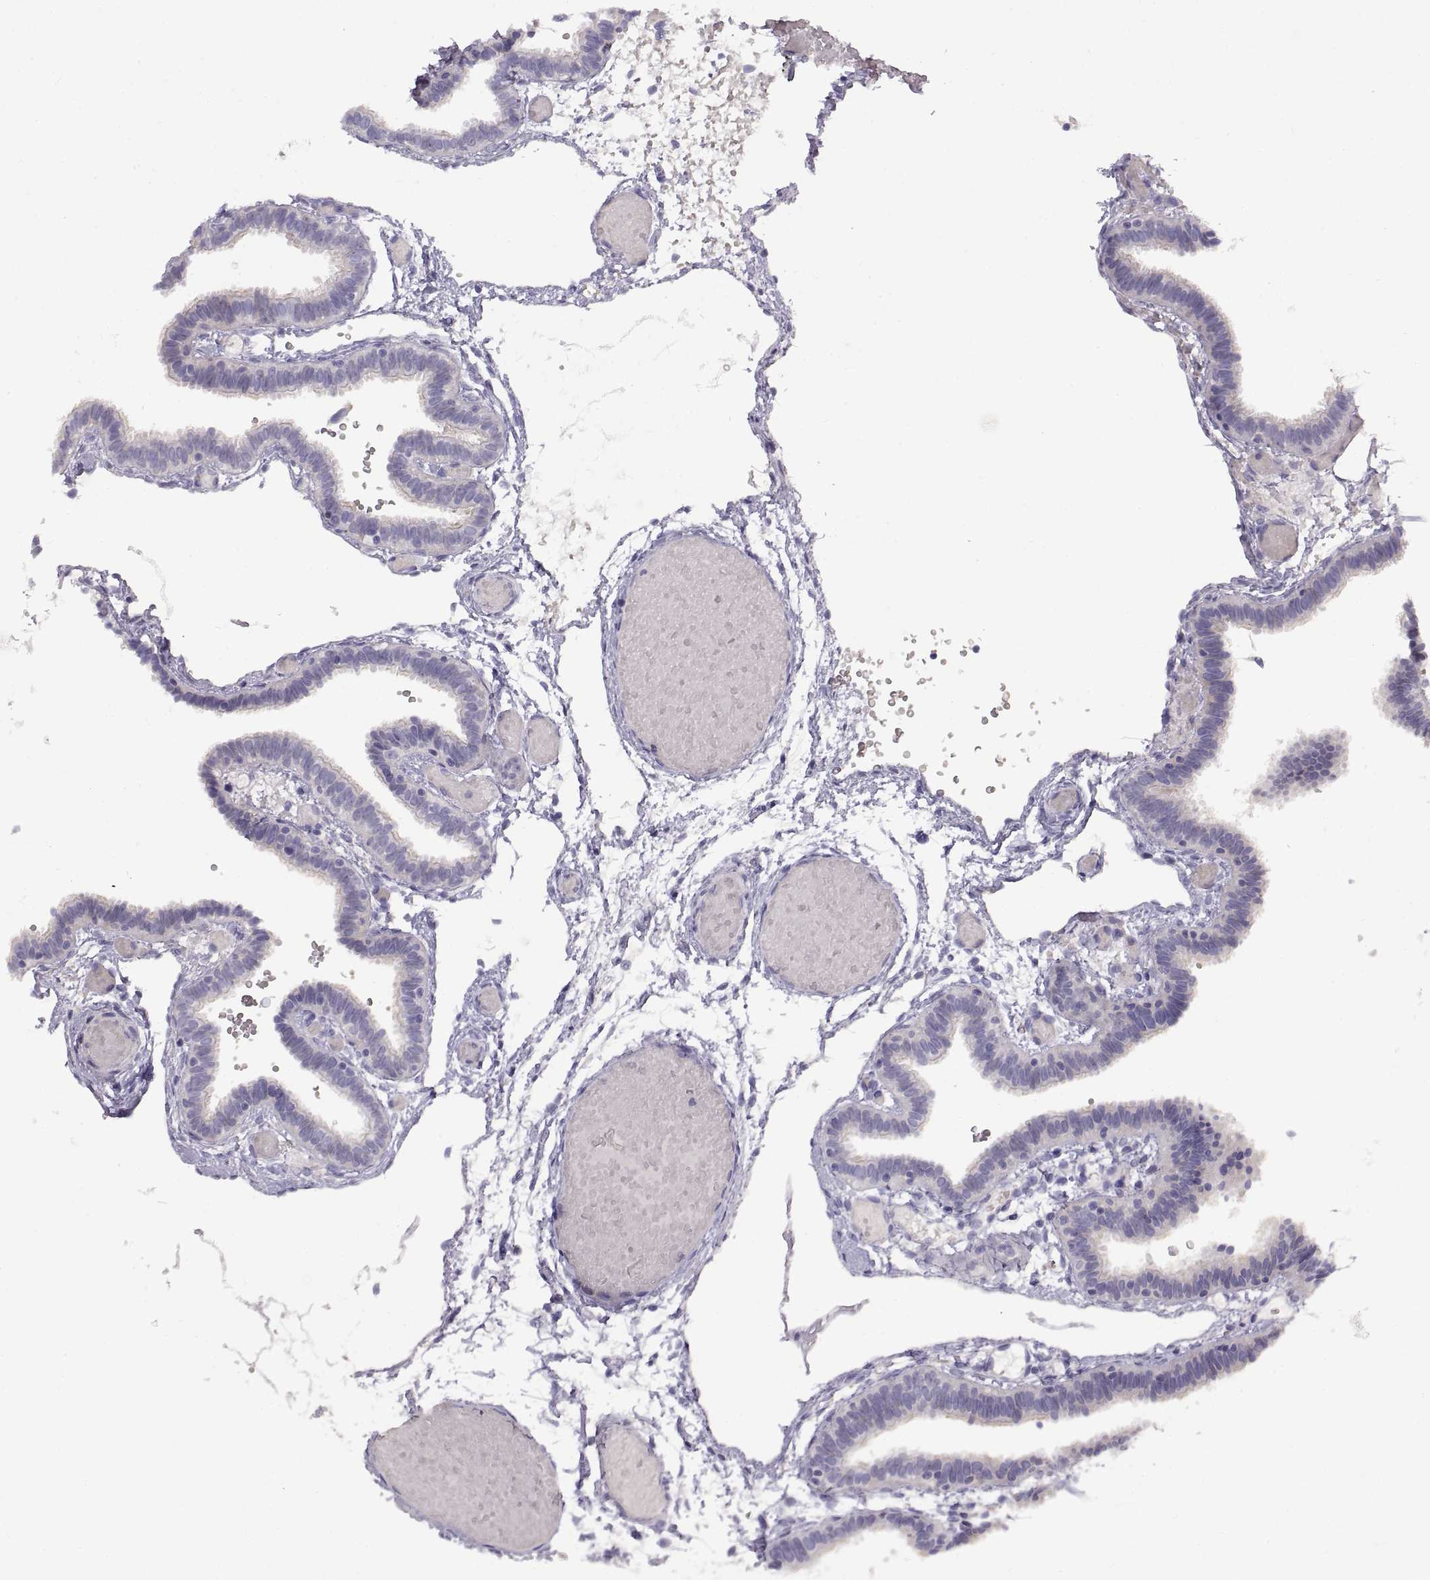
{"staining": {"intensity": "negative", "quantity": "none", "location": "none"}, "tissue": "fallopian tube", "cell_type": "Glandular cells", "image_type": "normal", "snomed": [{"axis": "morphology", "description": "Normal tissue, NOS"}, {"axis": "topography", "description": "Fallopian tube"}], "caption": "The IHC micrograph has no significant expression in glandular cells of fallopian tube.", "gene": "CRYBB3", "patient": {"sex": "female", "age": 37}}